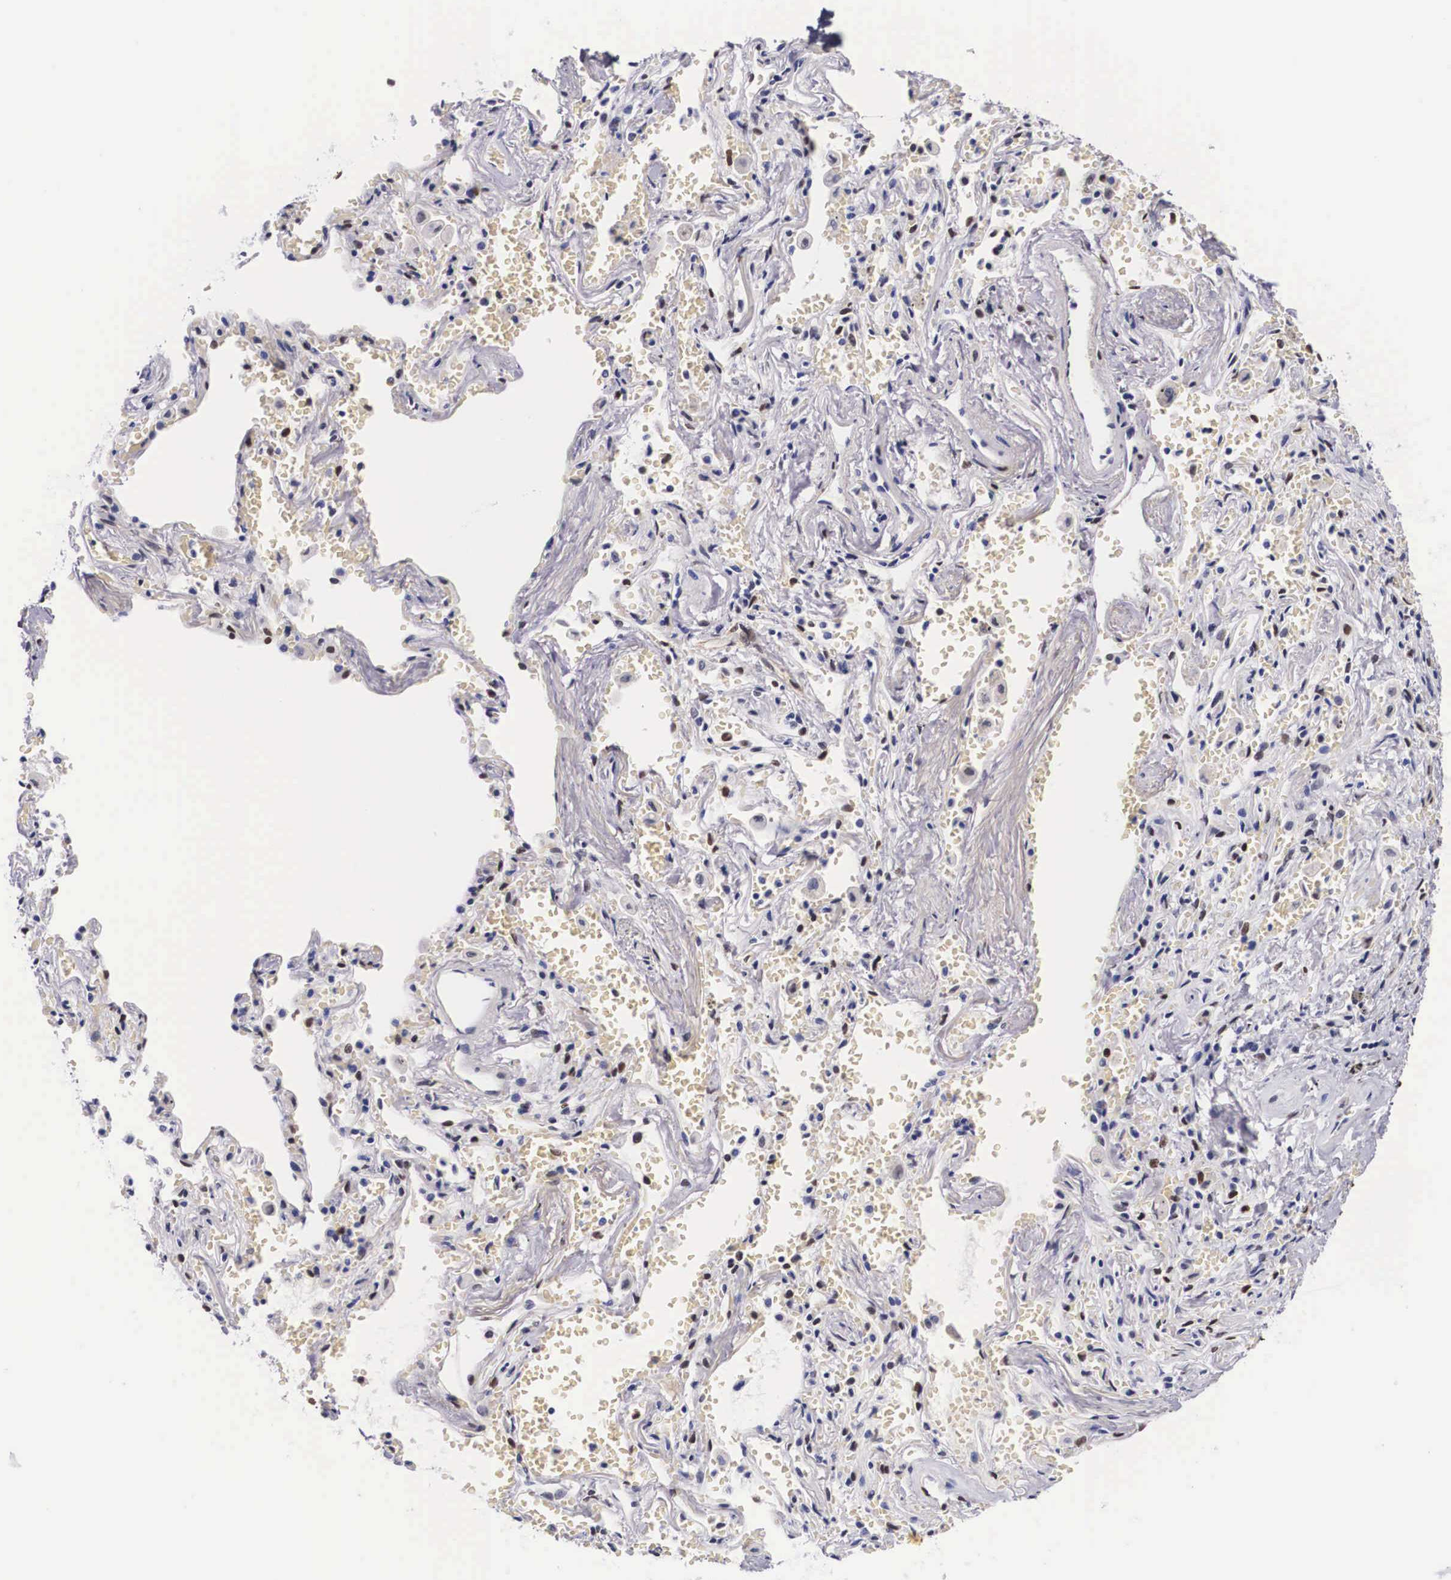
{"staining": {"intensity": "moderate", "quantity": "25%-75%", "location": "nuclear"}, "tissue": "adipose tissue", "cell_type": "Adipocytes", "image_type": "normal", "snomed": [{"axis": "morphology", "description": "Normal tissue, NOS"}, {"axis": "topography", "description": "Cartilage tissue"}, {"axis": "topography", "description": "Lung"}], "caption": "This image exhibits immunohistochemistry (IHC) staining of unremarkable human adipose tissue, with medium moderate nuclear expression in approximately 25%-75% of adipocytes.", "gene": "KHDRBS3", "patient": {"sex": "male", "age": 65}}